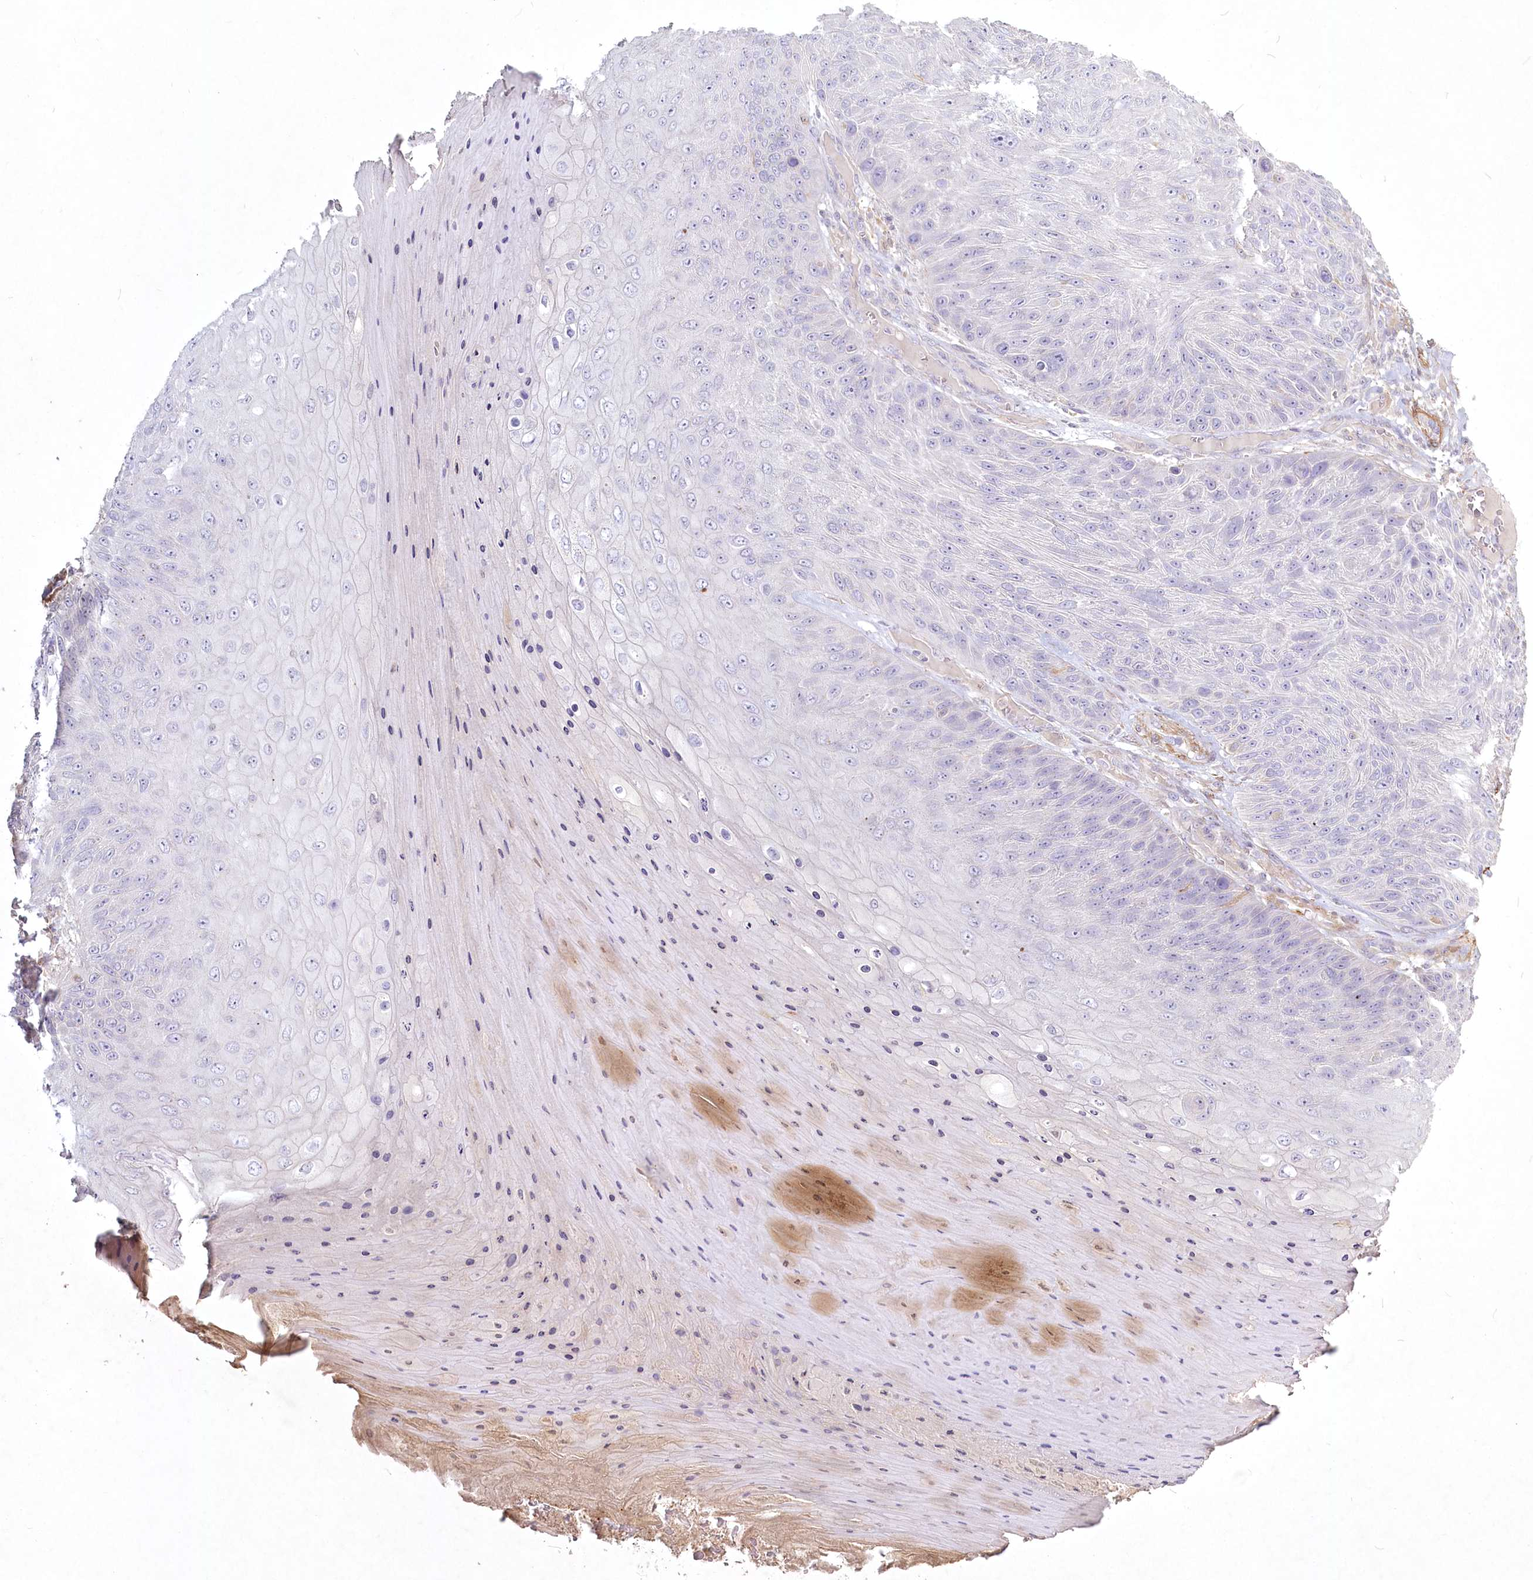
{"staining": {"intensity": "negative", "quantity": "none", "location": "none"}, "tissue": "skin cancer", "cell_type": "Tumor cells", "image_type": "cancer", "snomed": [{"axis": "morphology", "description": "Squamous cell carcinoma, NOS"}, {"axis": "topography", "description": "Skin"}], "caption": "There is no significant positivity in tumor cells of skin squamous cell carcinoma.", "gene": "INPP4B", "patient": {"sex": "female", "age": 88}}